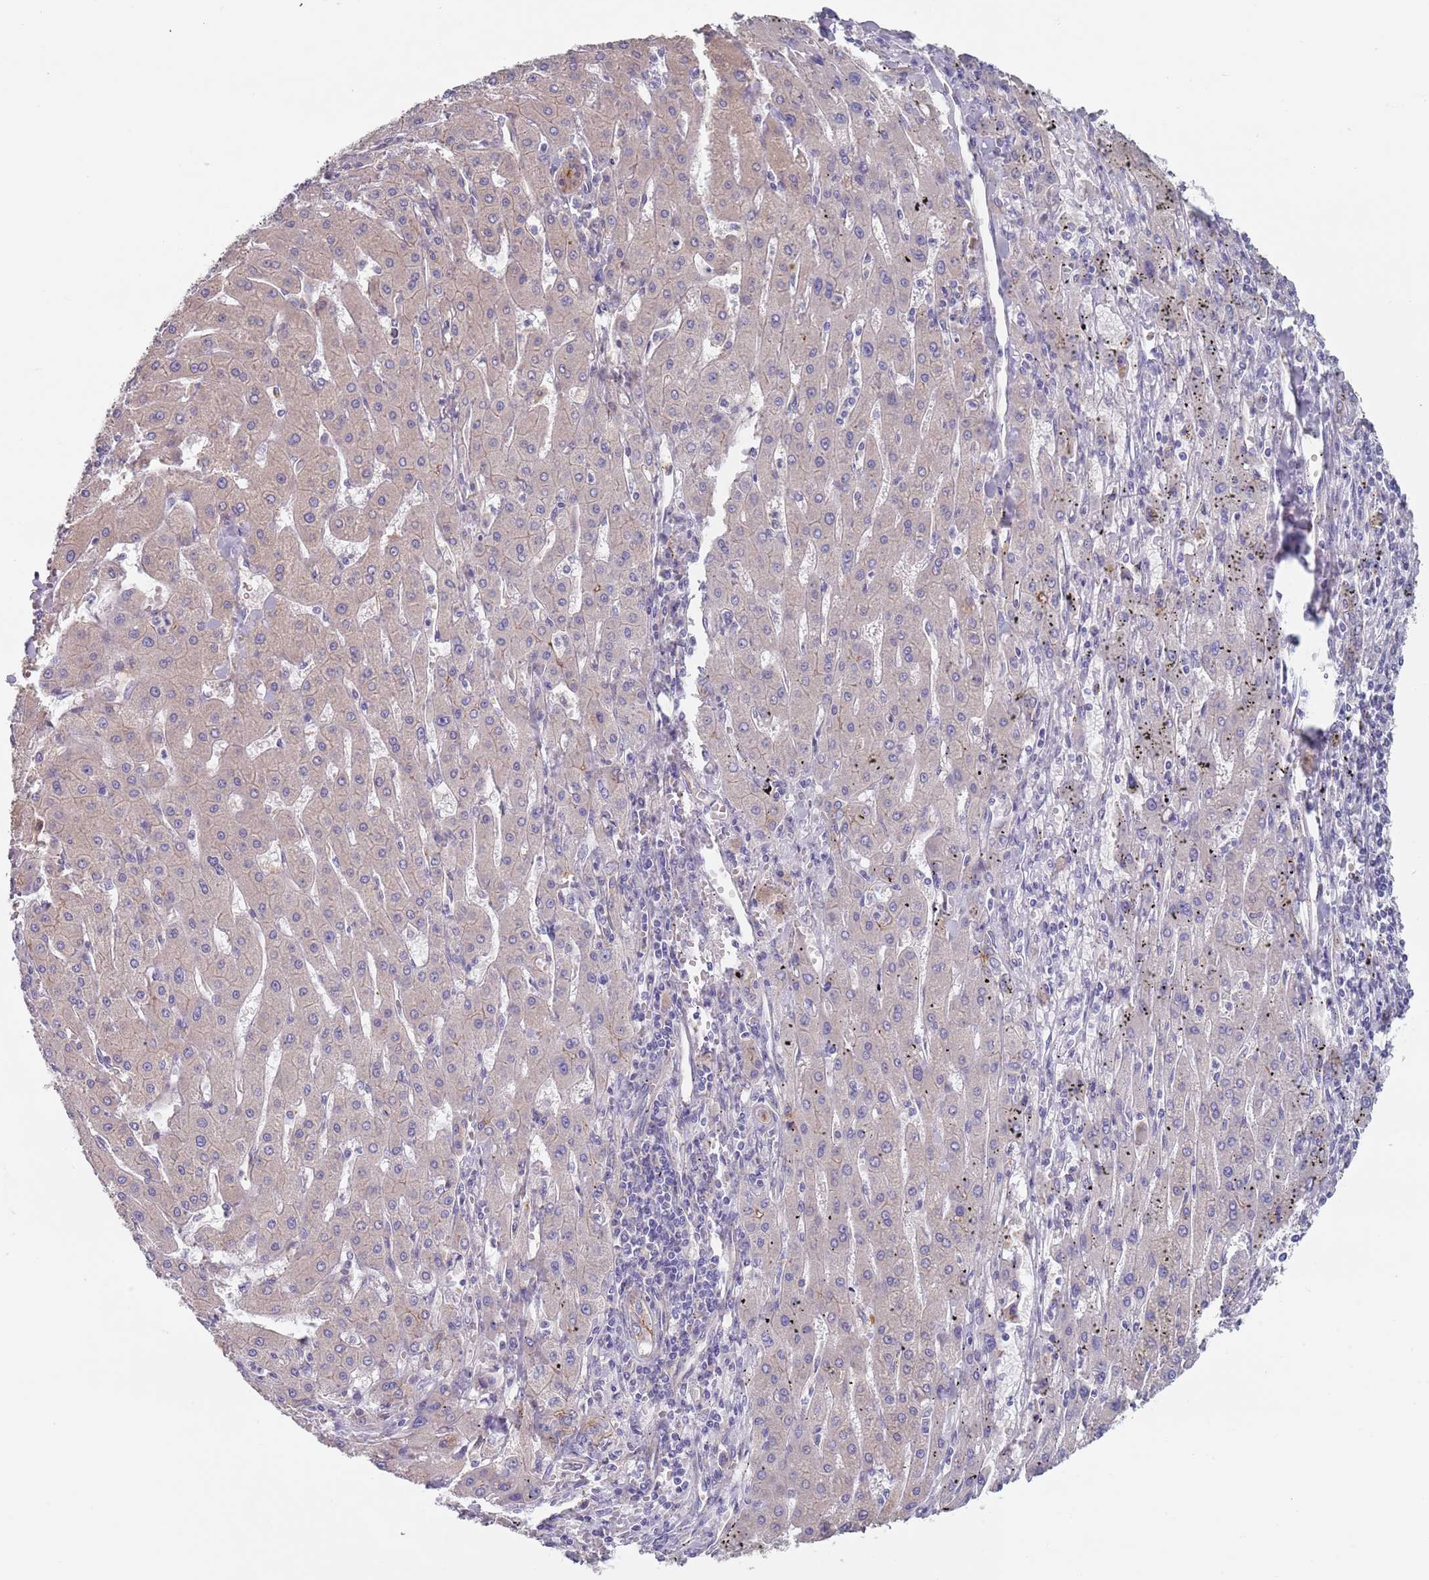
{"staining": {"intensity": "weak", "quantity": "<25%", "location": "cytoplasmic/membranous"}, "tissue": "liver cancer", "cell_type": "Tumor cells", "image_type": "cancer", "snomed": [{"axis": "morphology", "description": "Carcinoma, Hepatocellular, NOS"}, {"axis": "topography", "description": "Liver"}], "caption": "A photomicrograph of liver hepatocellular carcinoma stained for a protein shows no brown staining in tumor cells.", "gene": "APPL2", "patient": {"sex": "male", "age": 72}}